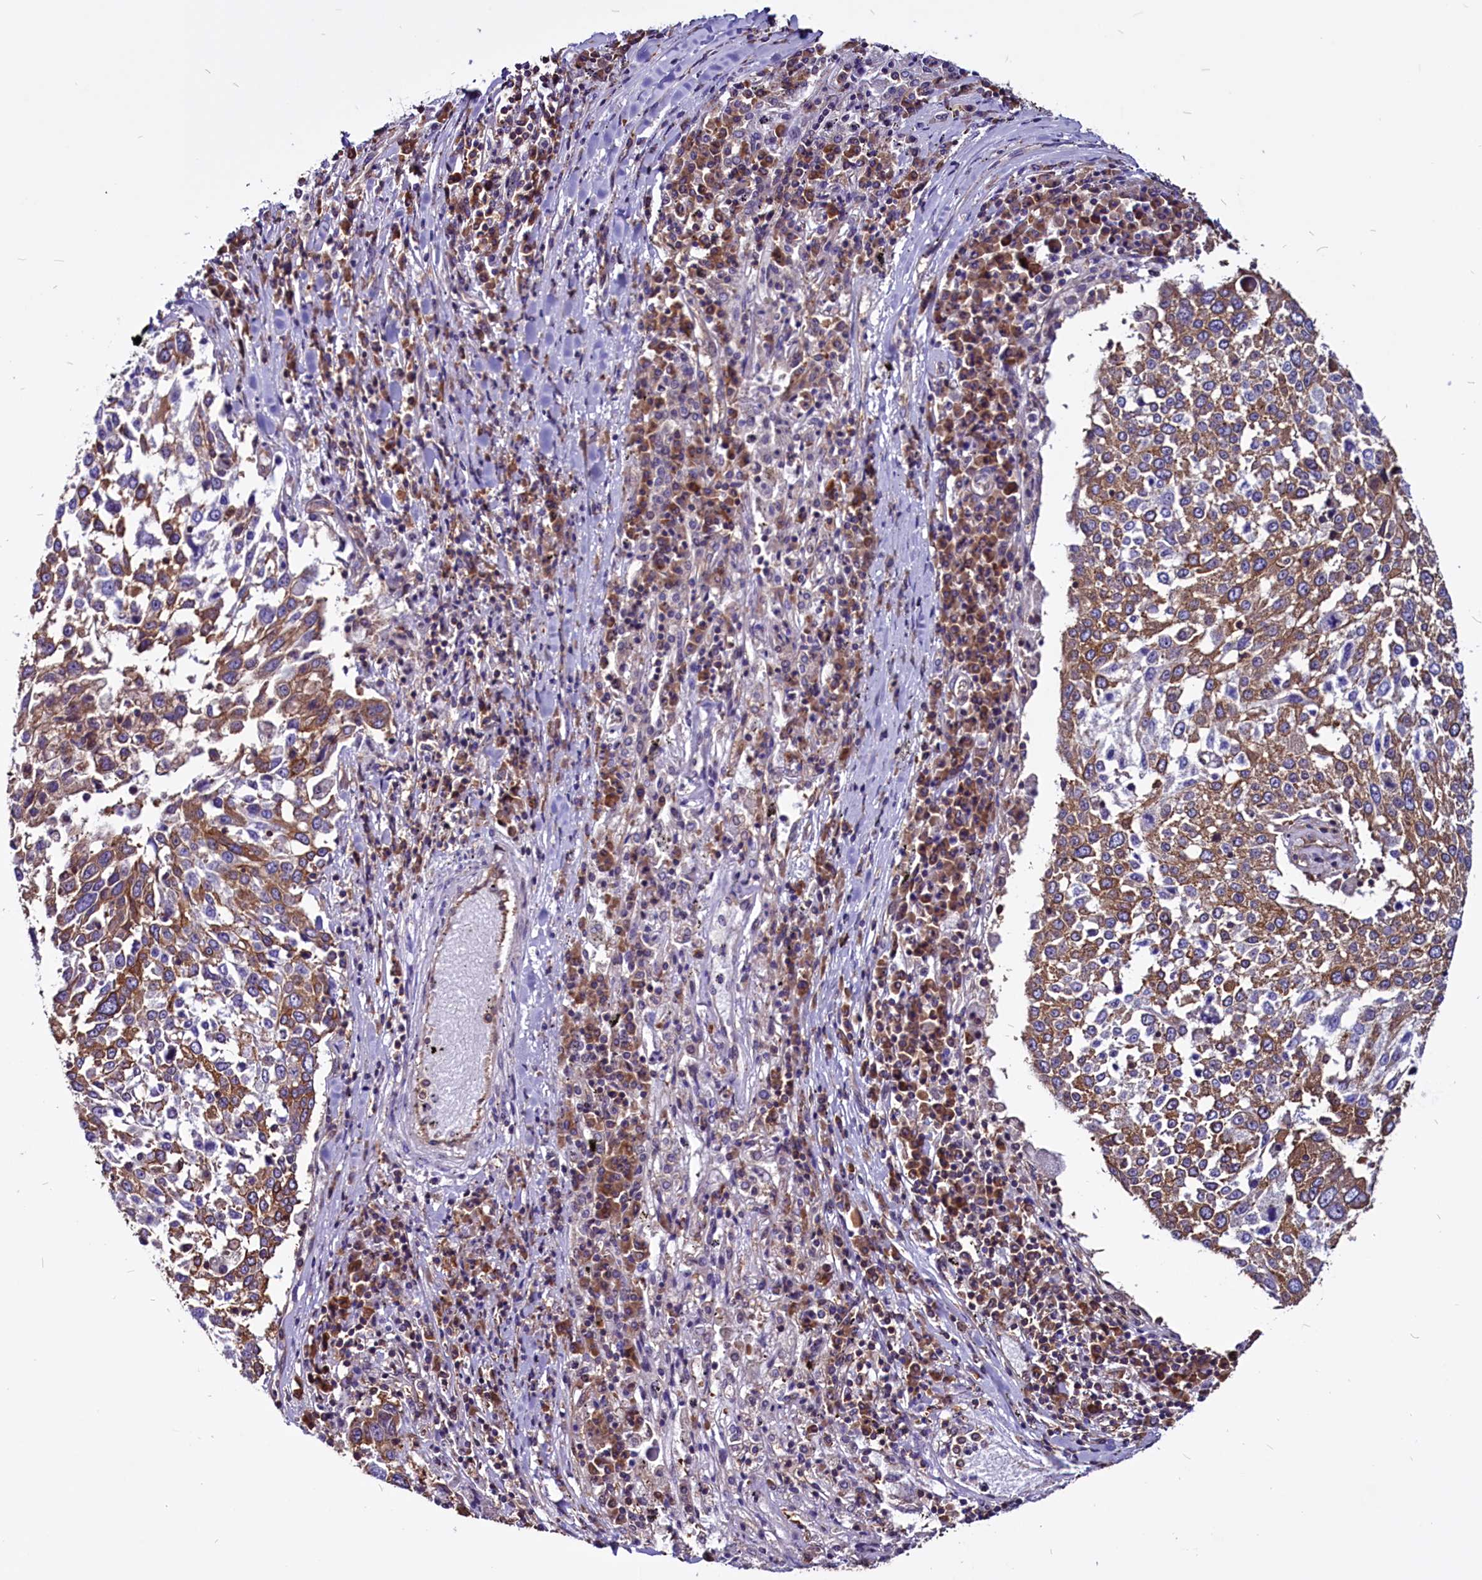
{"staining": {"intensity": "moderate", "quantity": ">75%", "location": "cytoplasmic/membranous"}, "tissue": "lung cancer", "cell_type": "Tumor cells", "image_type": "cancer", "snomed": [{"axis": "morphology", "description": "Squamous cell carcinoma, NOS"}, {"axis": "topography", "description": "Lung"}], "caption": "Immunohistochemical staining of human lung cancer (squamous cell carcinoma) exhibits medium levels of moderate cytoplasmic/membranous protein expression in approximately >75% of tumor cells.", "gene": "EIF3G", "patient": {"sex": "male", "age": 65}}